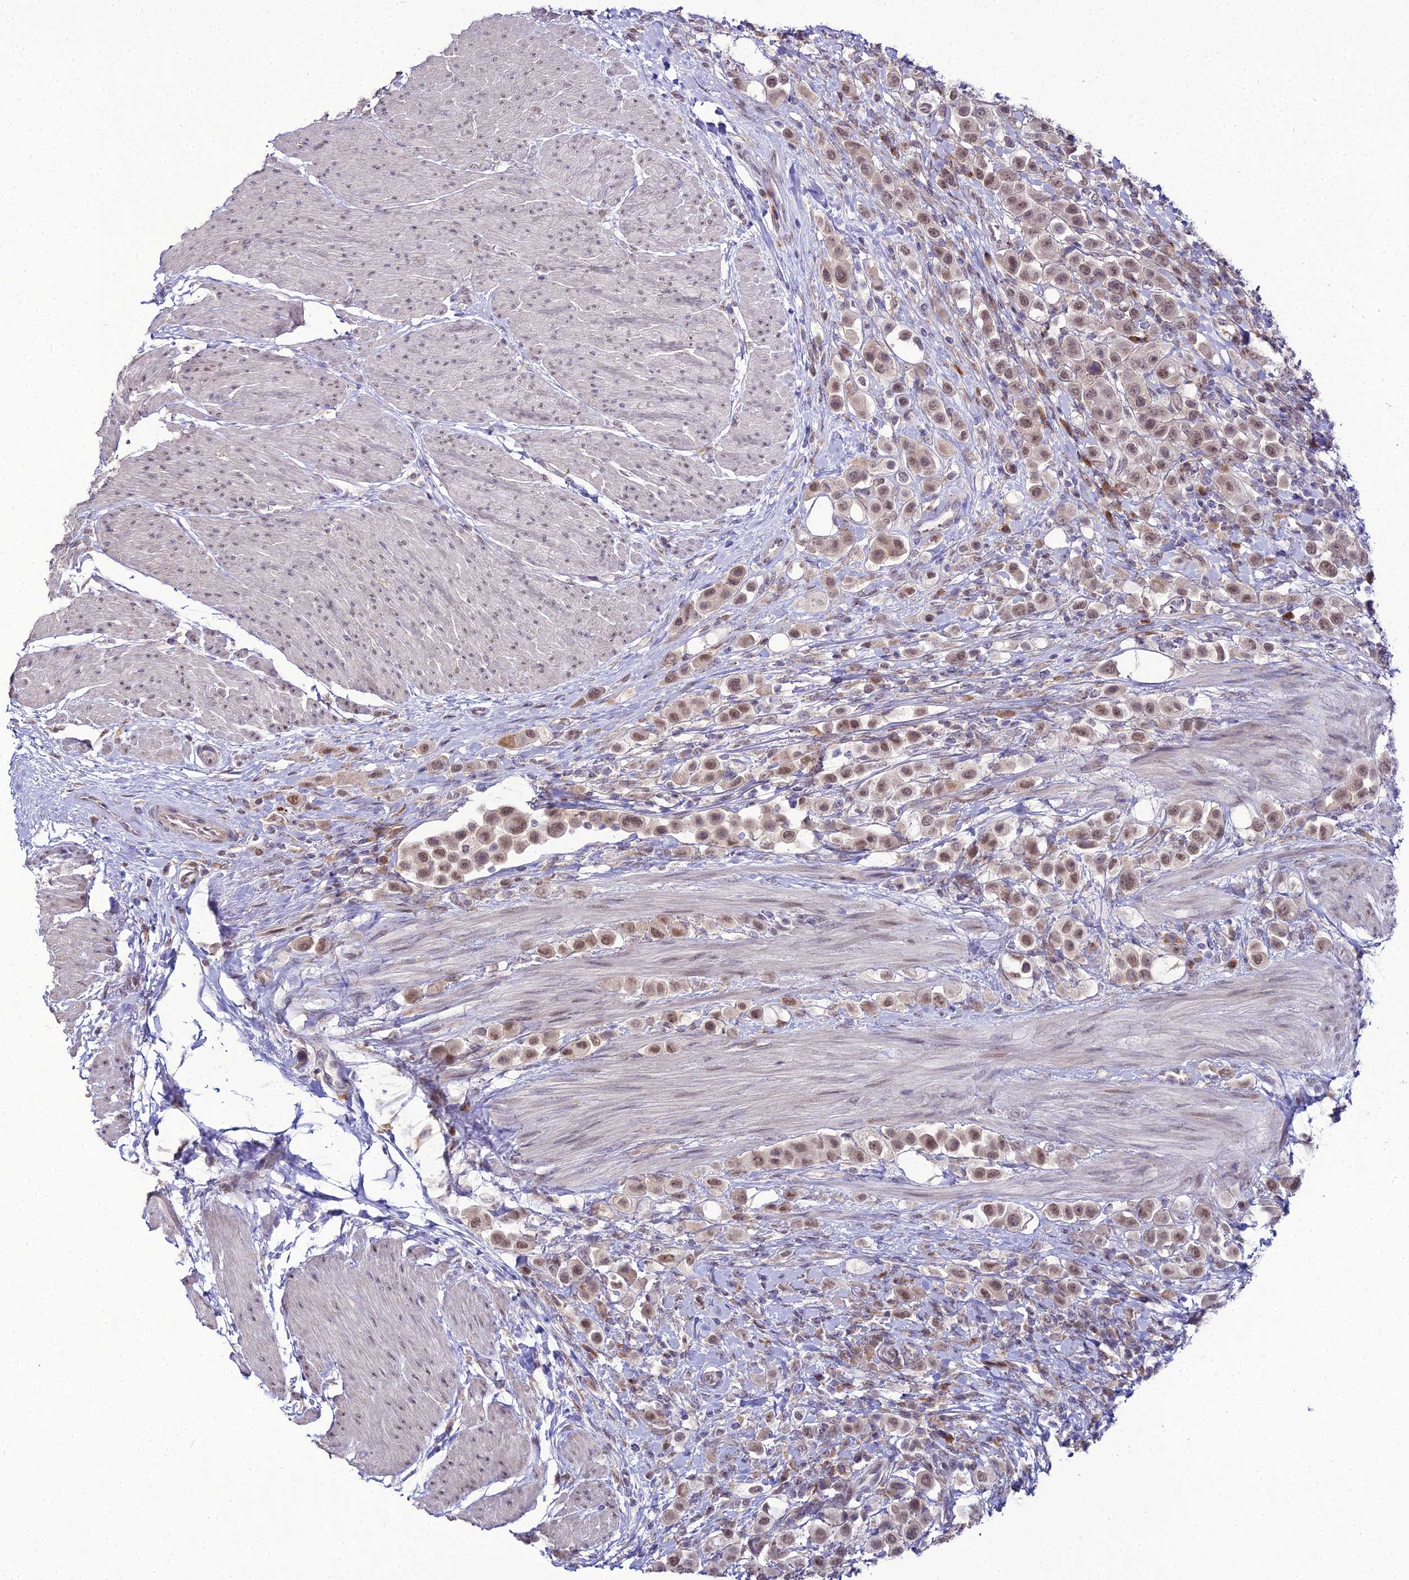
{"staining": {"intensity": "moderate", "quantity": ">75%", "location": "nuclear"}, "tissue": "urothelial cancer", "cell_type": "Tumor cells", "image_type": "cancer", "snomed": [{"axis": "morphology", "description": "Urothelial carcinoma, High grade"}, {"axis": "topography", "description": "Urinary bladder"}], "caption": "Immunohistochemistry (IHC) histopathology image of urothelial carcinoma (high-grade) stained for a protein (brown), which reveals medium levels of moderate nuclear expression in approximately >75% of tumor cells.", "gene": "TROAP", "patient": {"sex": "male", "age": 50}}